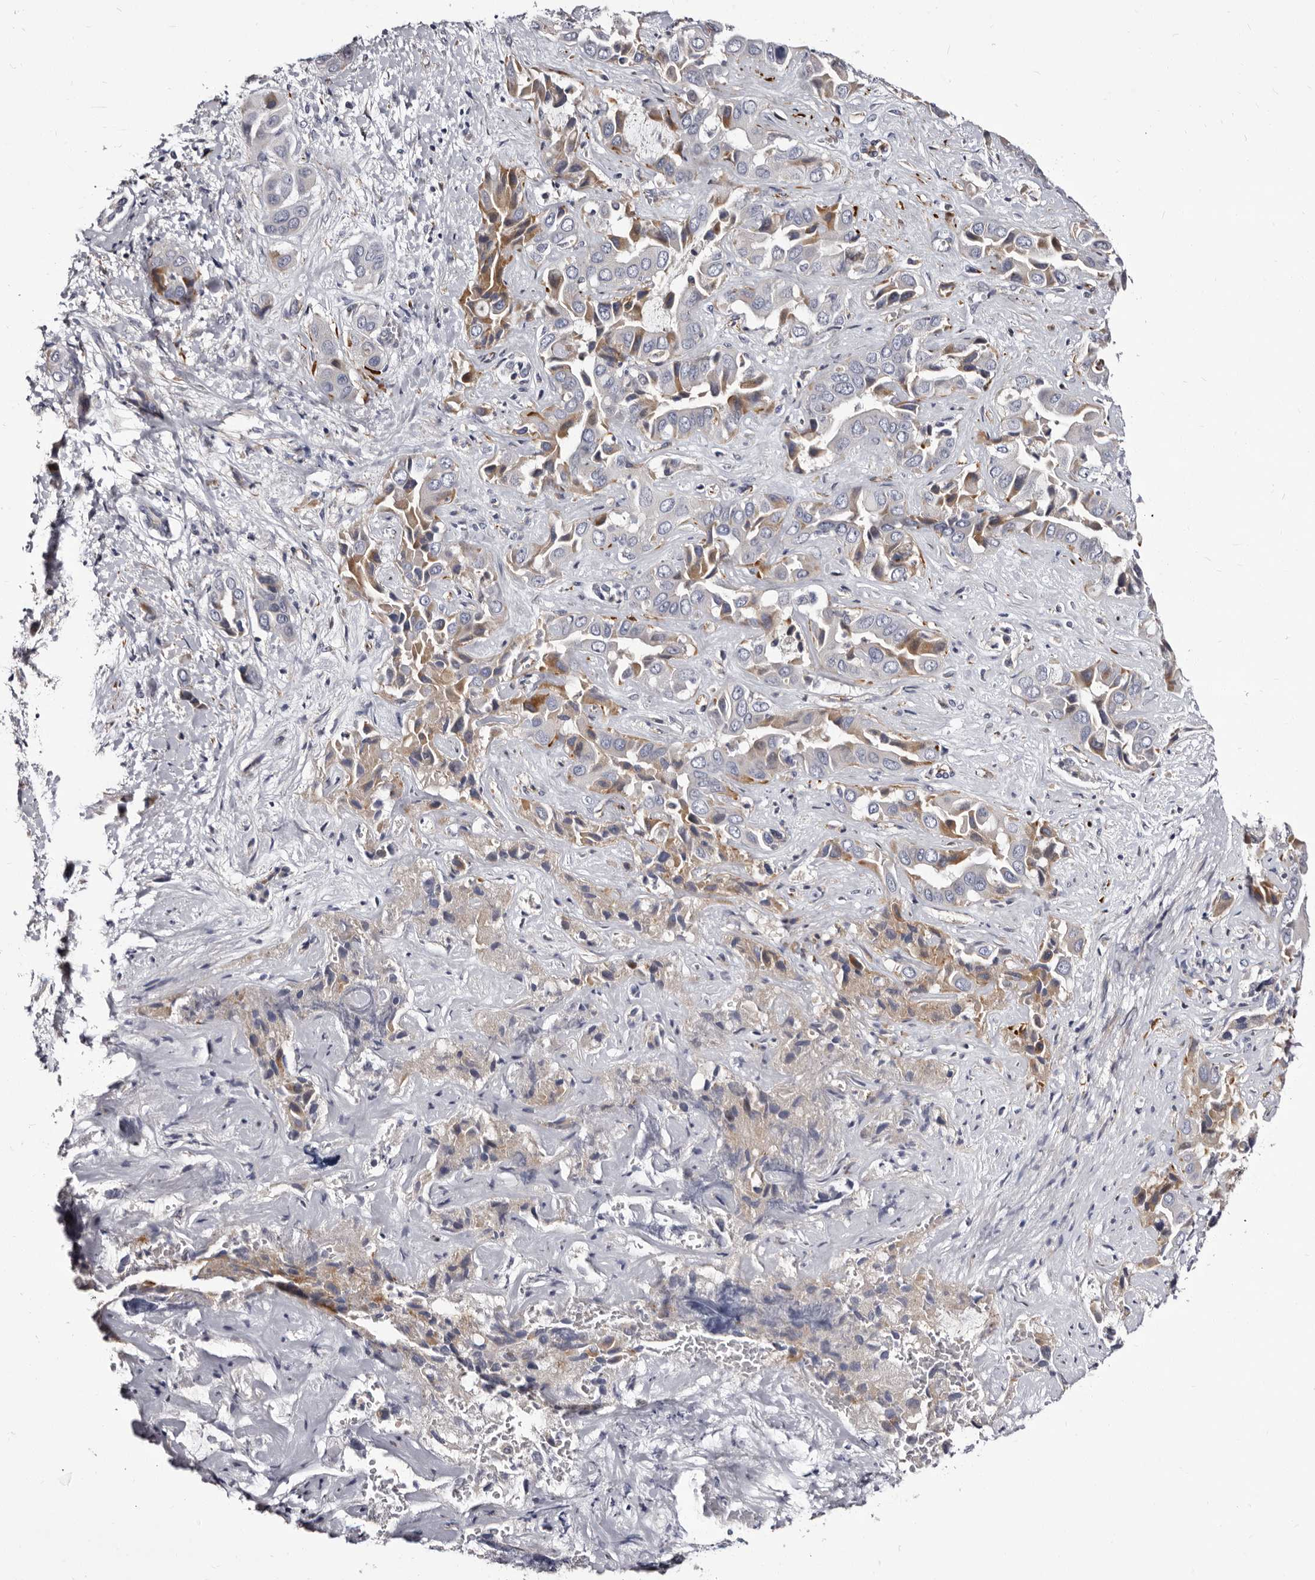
{"staining": {"intensity": "moderate", "quantity": "25%-75%", "location": "cytoplasmic/membranous"}, "tissue": "liver cancer", "cell_type": "Tumor cells", "image_type": "cancer", "snomed": [{"axis": "morphology", "description": "Cholangiocarcinoma"}, {"axis": "topography", "description": "Liver"}], "caption": "Liver cancer (cholangiocarcinoma) was stained to show a protein in brown. There is medium levels of moderate cytoplasmic/membranous positivity in approximately 25%-75% of tumor cells.", "gene": "AUNIP", "patient": {"sex": "female", "age": 52}}